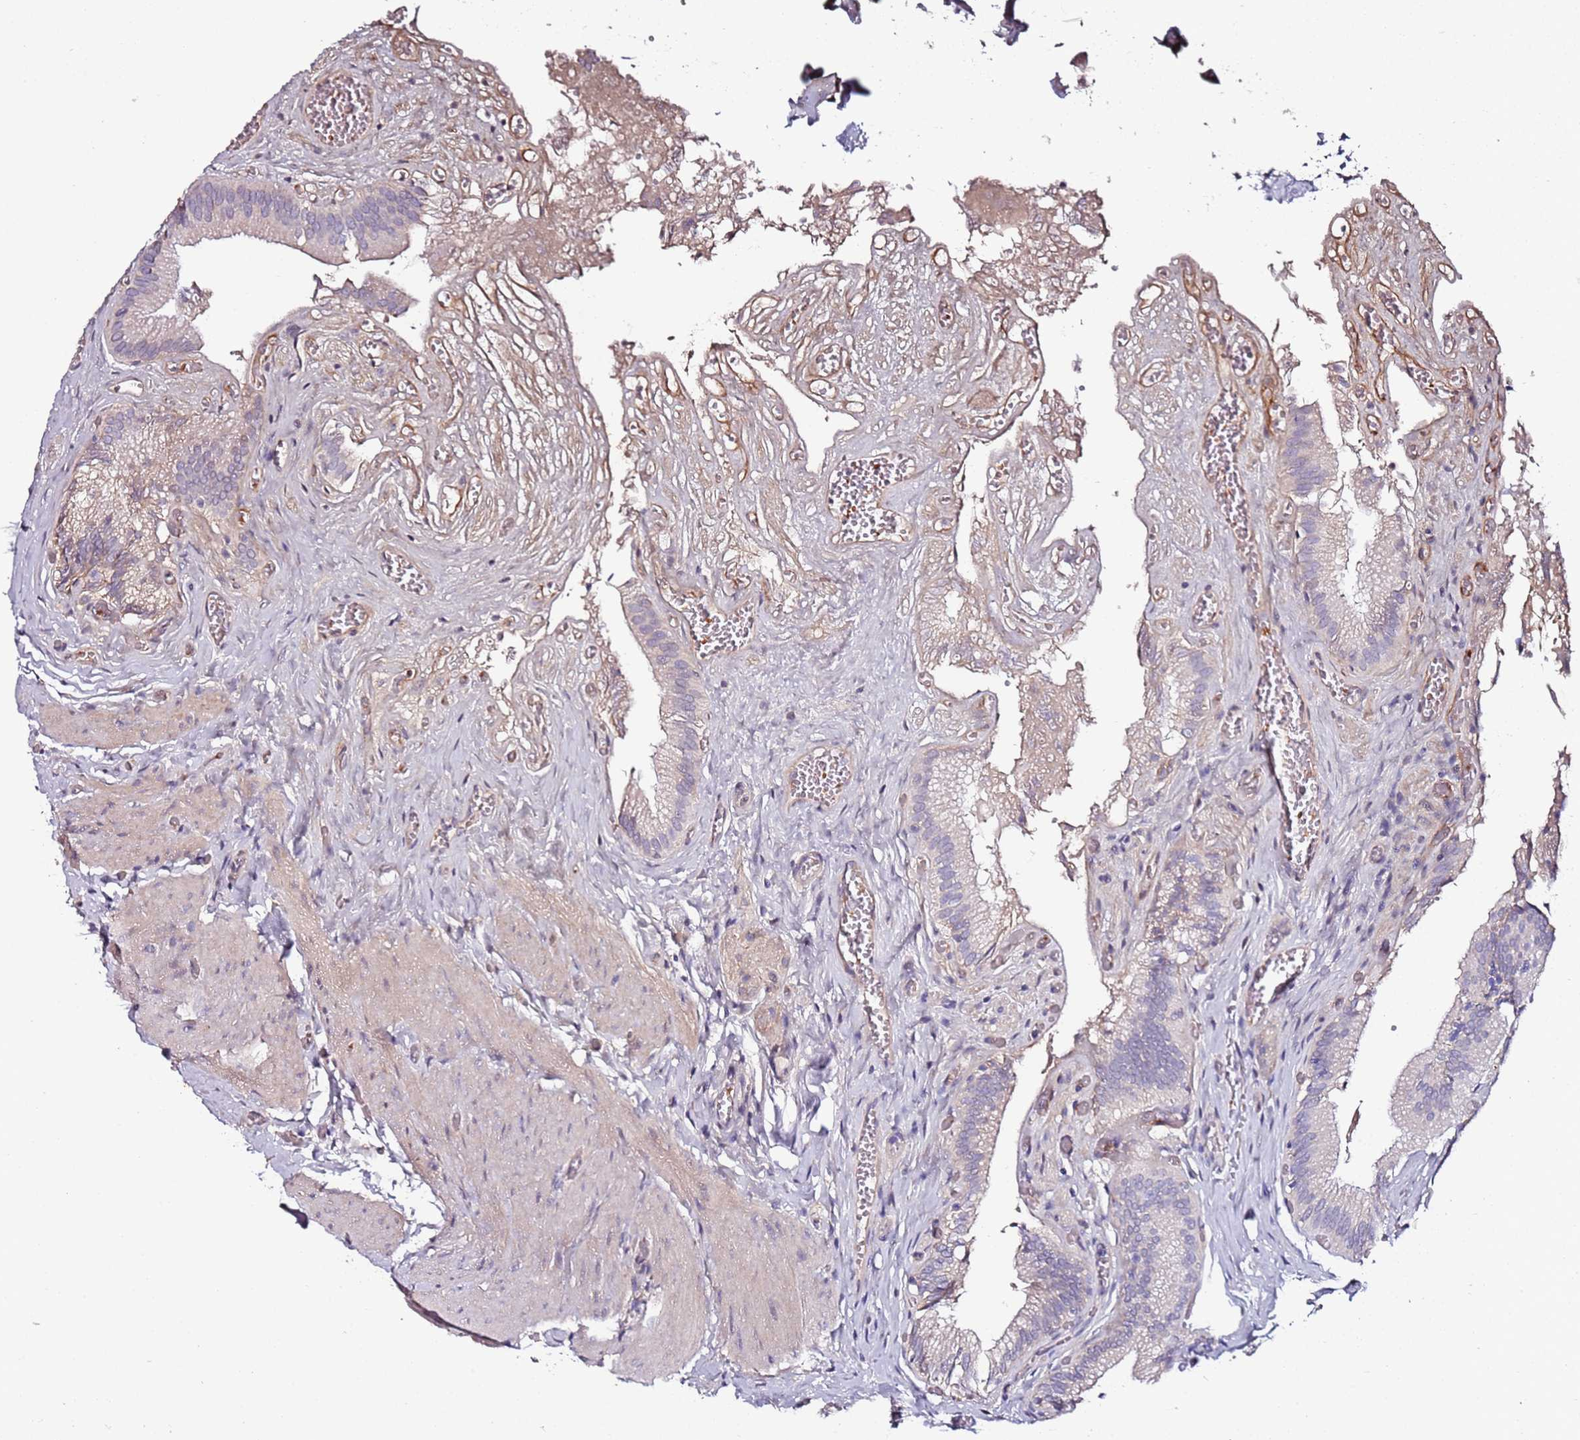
{"staining": {"intensity": "negative", "quantity": "none", "location": "none"}, "tissue": "gallbladder", "cell_type": "Glandular cells", "image_type": "normal", "snomed": [{"axis": "morphology", "description": "Normal tissue, NOS"}, {"axis": "topography", "description": "Gallbladder"}, {"axis": "topography", "description": "Peripheral nerve tissue"}], "caption": "This is an immunohistochemistry micrograph of benign gallbladder. There is no positivity in glandular cells.", "gene": "C3orf80", "patient": {"sex": "male", "age": 17}}